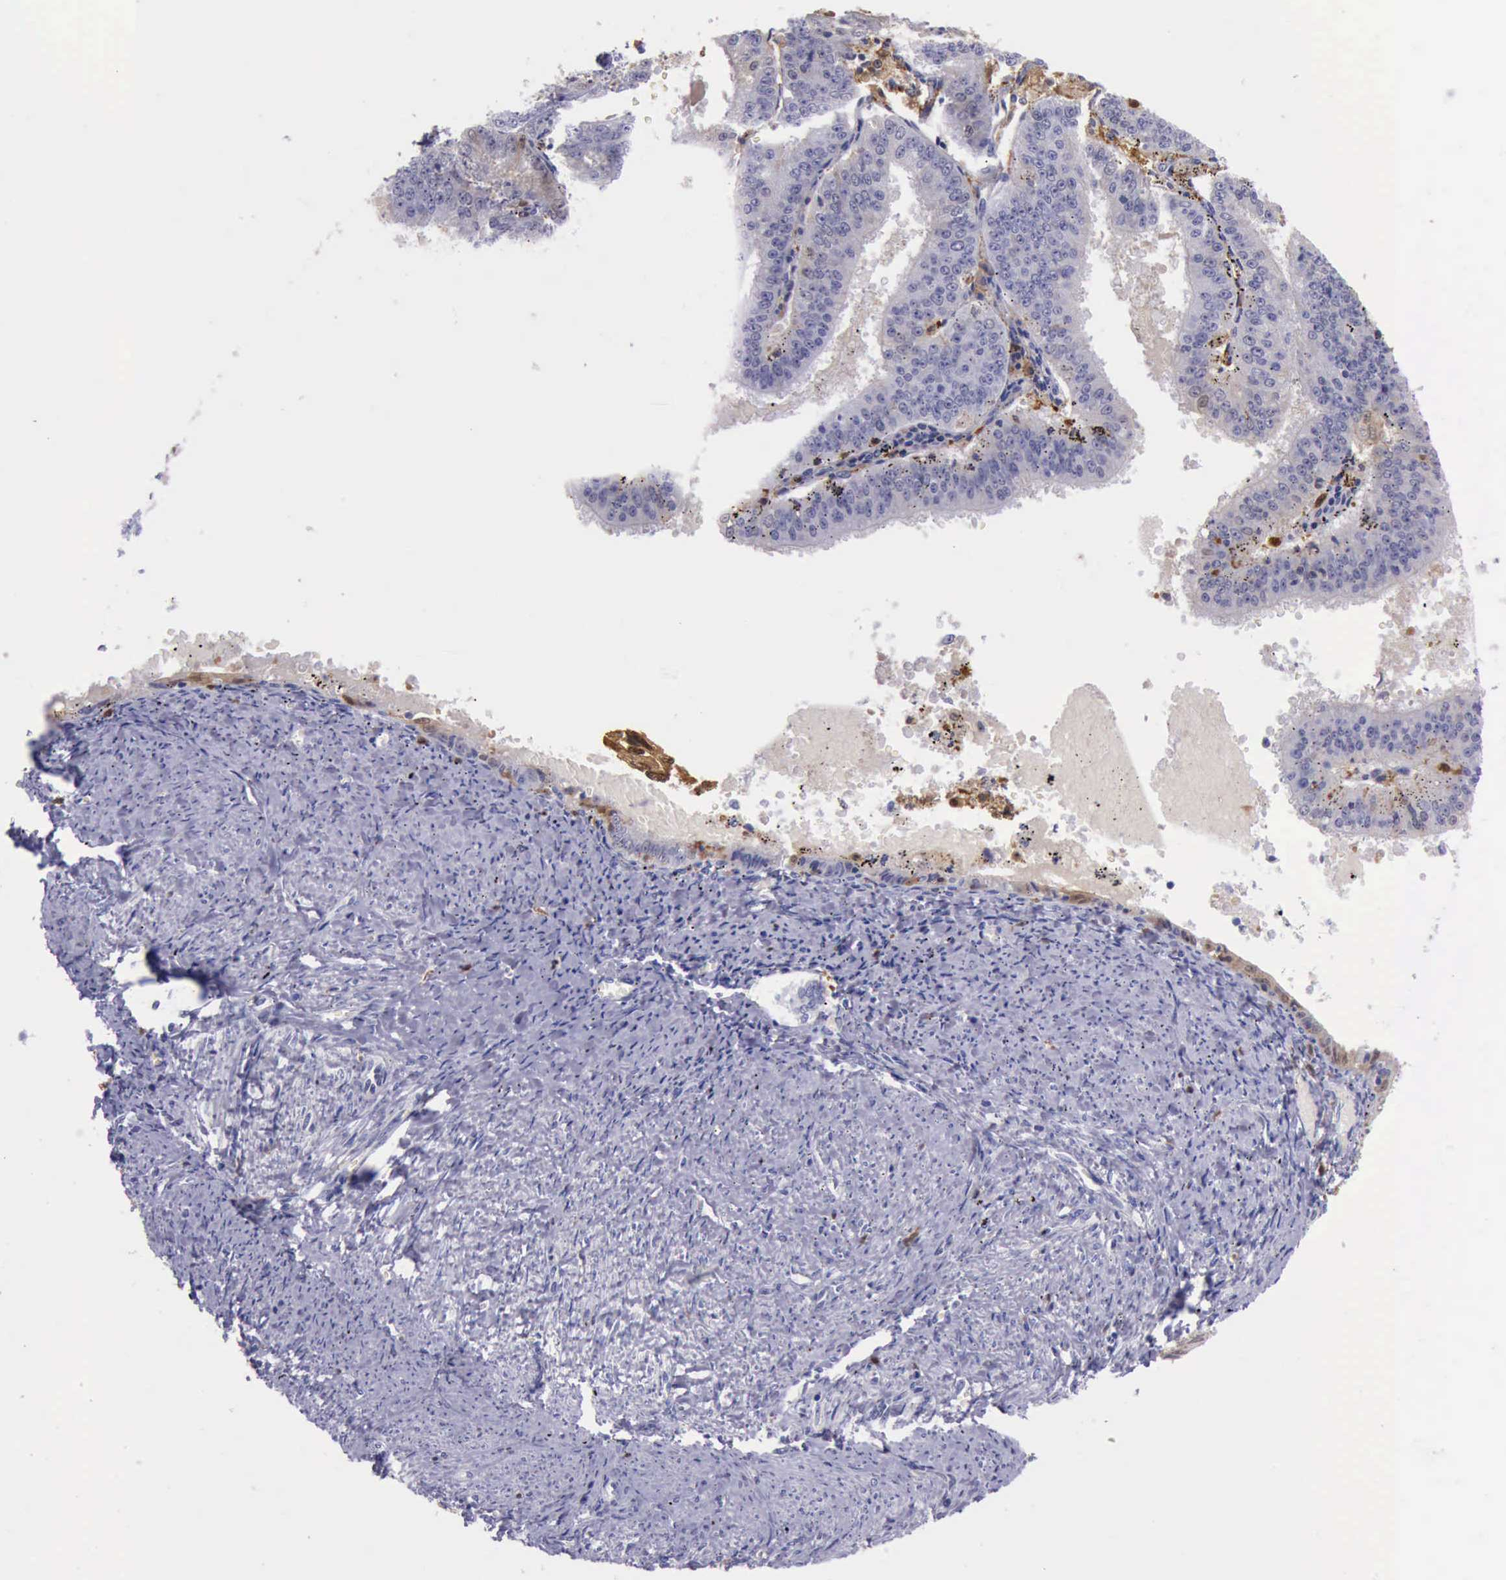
{"staining": {"intensity": "weak", "quantity": "<25%", "location": "cytoplasmic/membranous,nuclear"}, "tissue": "endometrial cancer", "cell_type": "Tumor cells", "image_type": "cancer", "snomed": [{"axis": "morphology", "description": "Adenocarcinoma, NOS"}, {"axis": "topography", "description": "Endometrium"}], "caption": "Immunohistochemistry (IHC) of endometrial cancer reveals no staining in tumor cells.", "gene": "TYMP", "patient": {"sex": "female", "age": 66}}